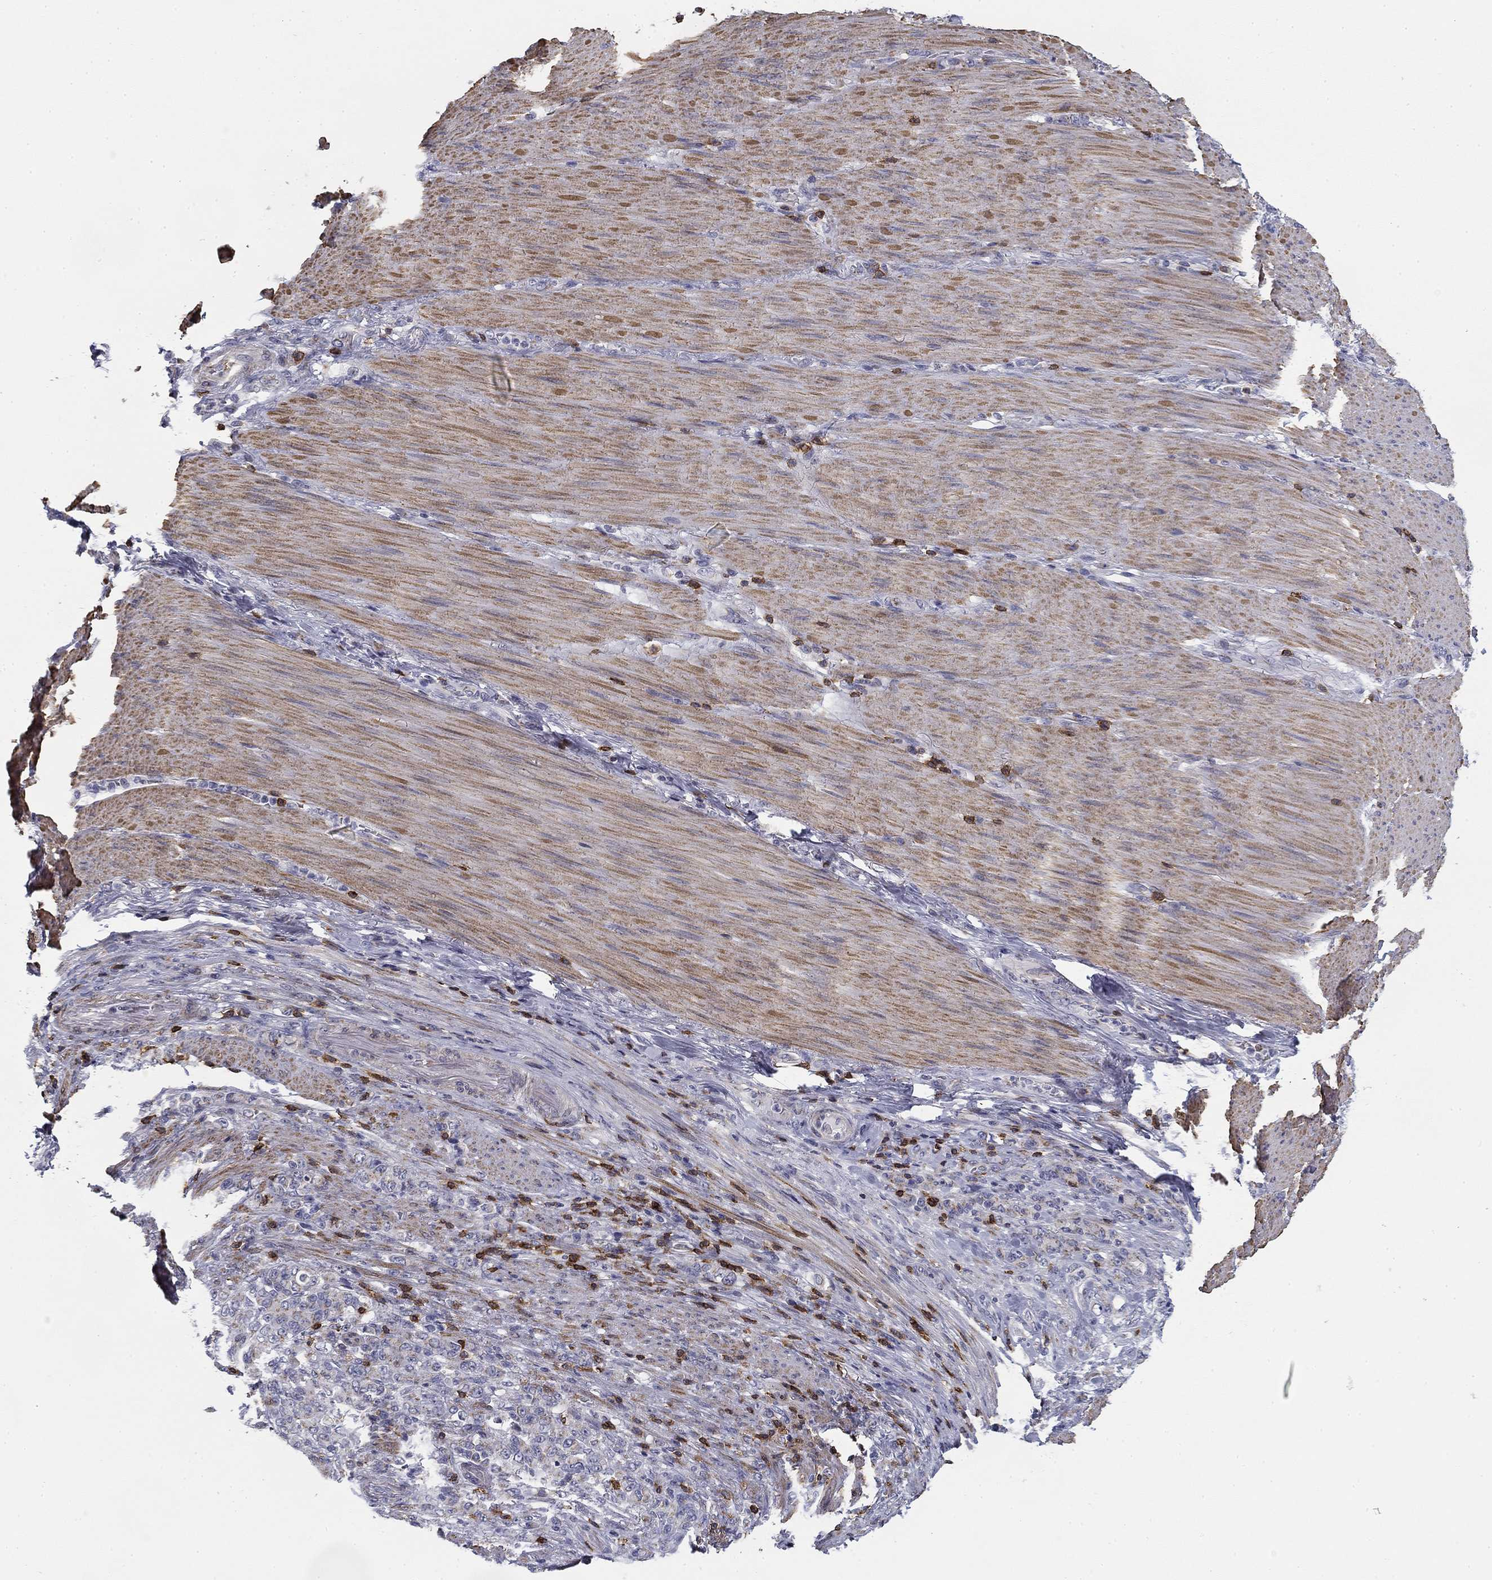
{"staining": {"intensity": "negative", "quantity": "none", "location": "none"}, "tissue": "stomach cancer", "cell_type": "Tumor cells", "image_type": "cancer", "snomed": [{"axis": "morphology", "description": "Normal tissue, NOS"}, {"axis": "morphology", "description": "Adenocarcinoma, NOS"}, {"axis": "topography", "description": "Stomach"}], "caption": "An image of human adenocarcinoma (stomach) is negative for staining in tumor cells. (DAB (3,3'-diaminobenzidine) IHC with hematoxylin counter stain).", "gene": "TRAT1", "patient": {"sex": "female", "age": 79}}